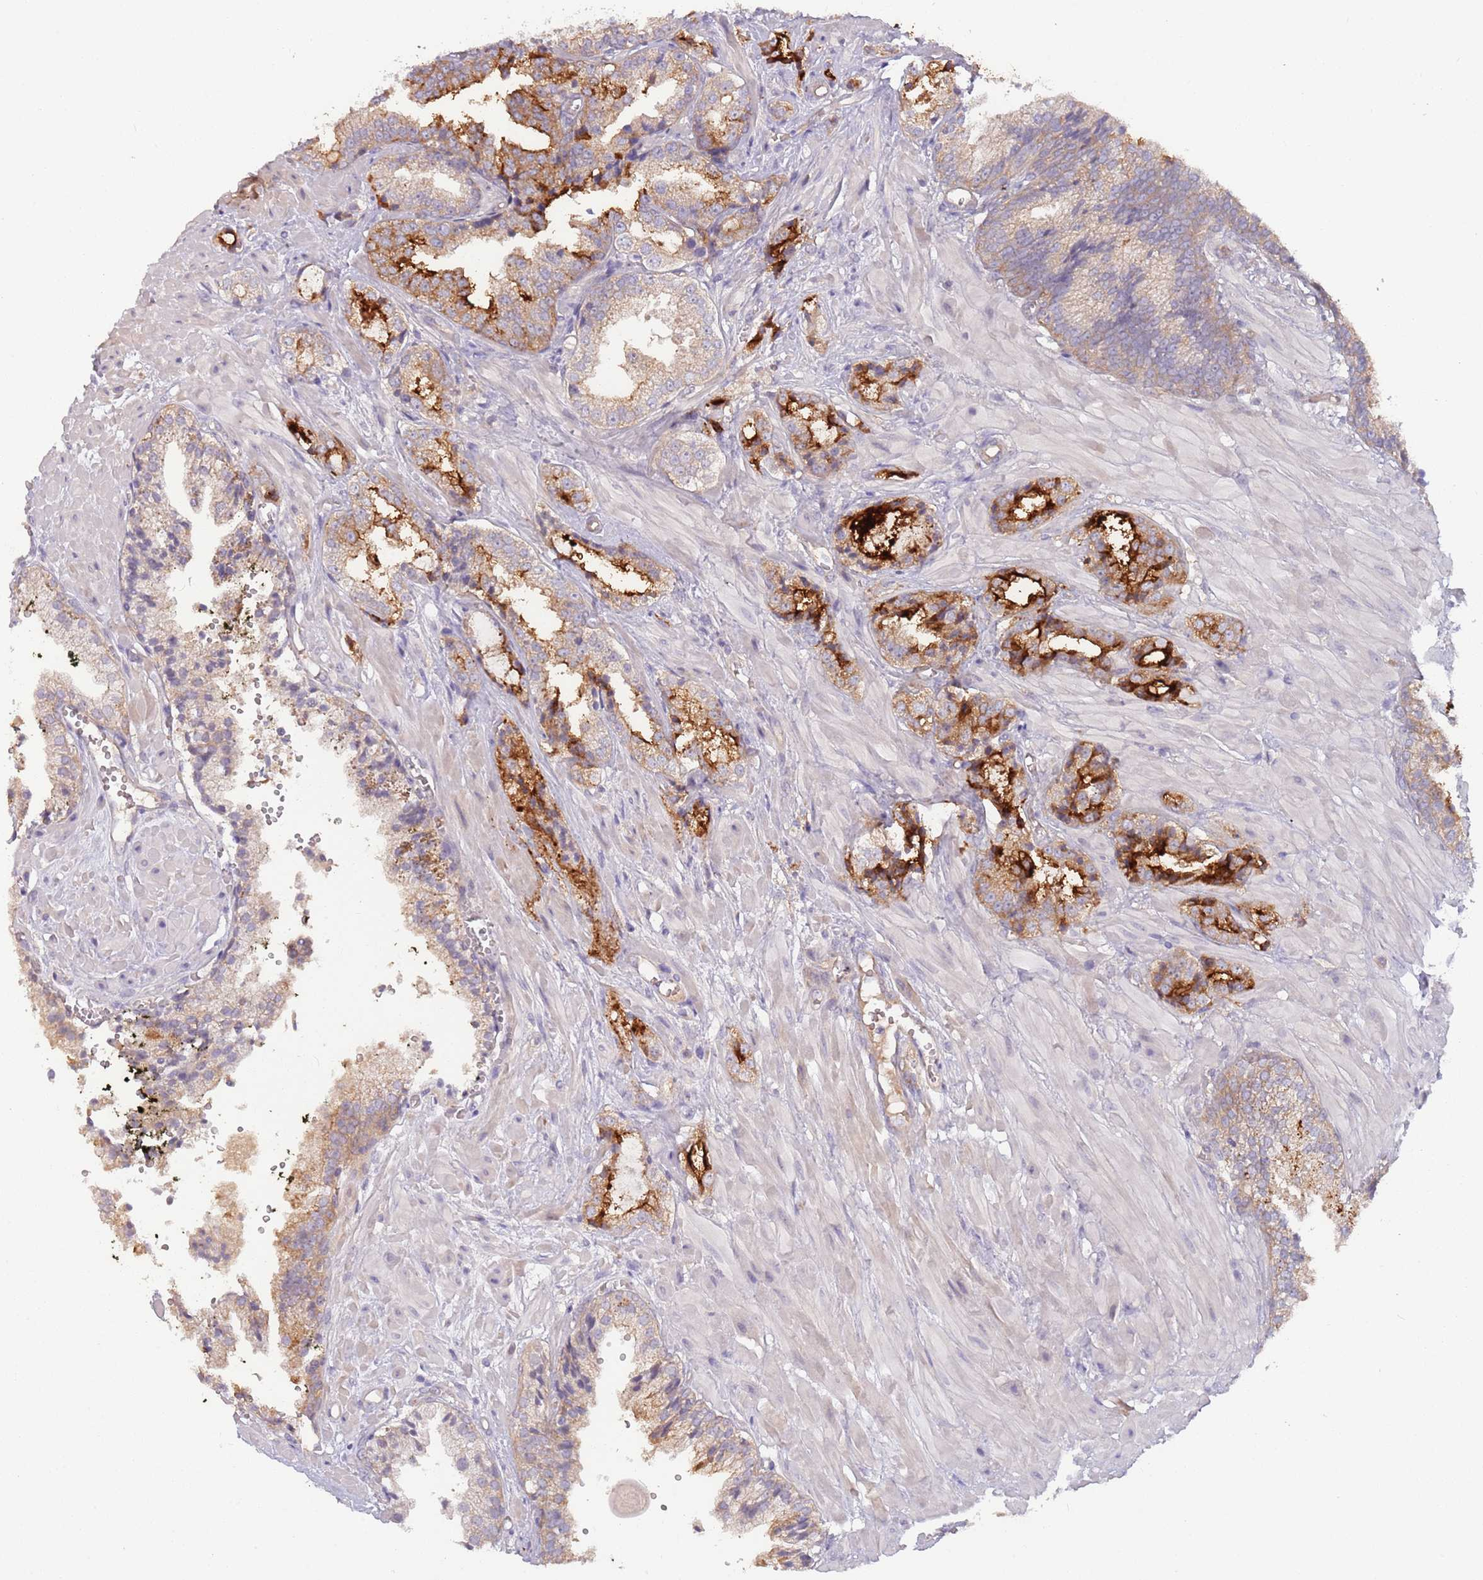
{"staining": {"intensity": "moderate", "quantity": ">75%", "location": "cytoplasmic/membranous"}, "tissue": "prostate cancer", "cell_type": "Tumor cells", "image_type": "cancer", "snomed": [{"axis": "morphology", "description": "Adenocarcinoma, High grade"}, {"axis": "topography", "description": "Prostate"}], "caption": "Protein staining demonstrates moderate cytoplasmic/membranous expression in about >75% of tumor cells in high-grade adenocarcinoma (prostate). (Stains: DAB (3,3'-diaminobenzidine) in brown, nuclei in blue, Microscopy: brightfield microscopy at high magnification).", "gene": "SAV1", "patient": {"sex": "male", "age": 71}}